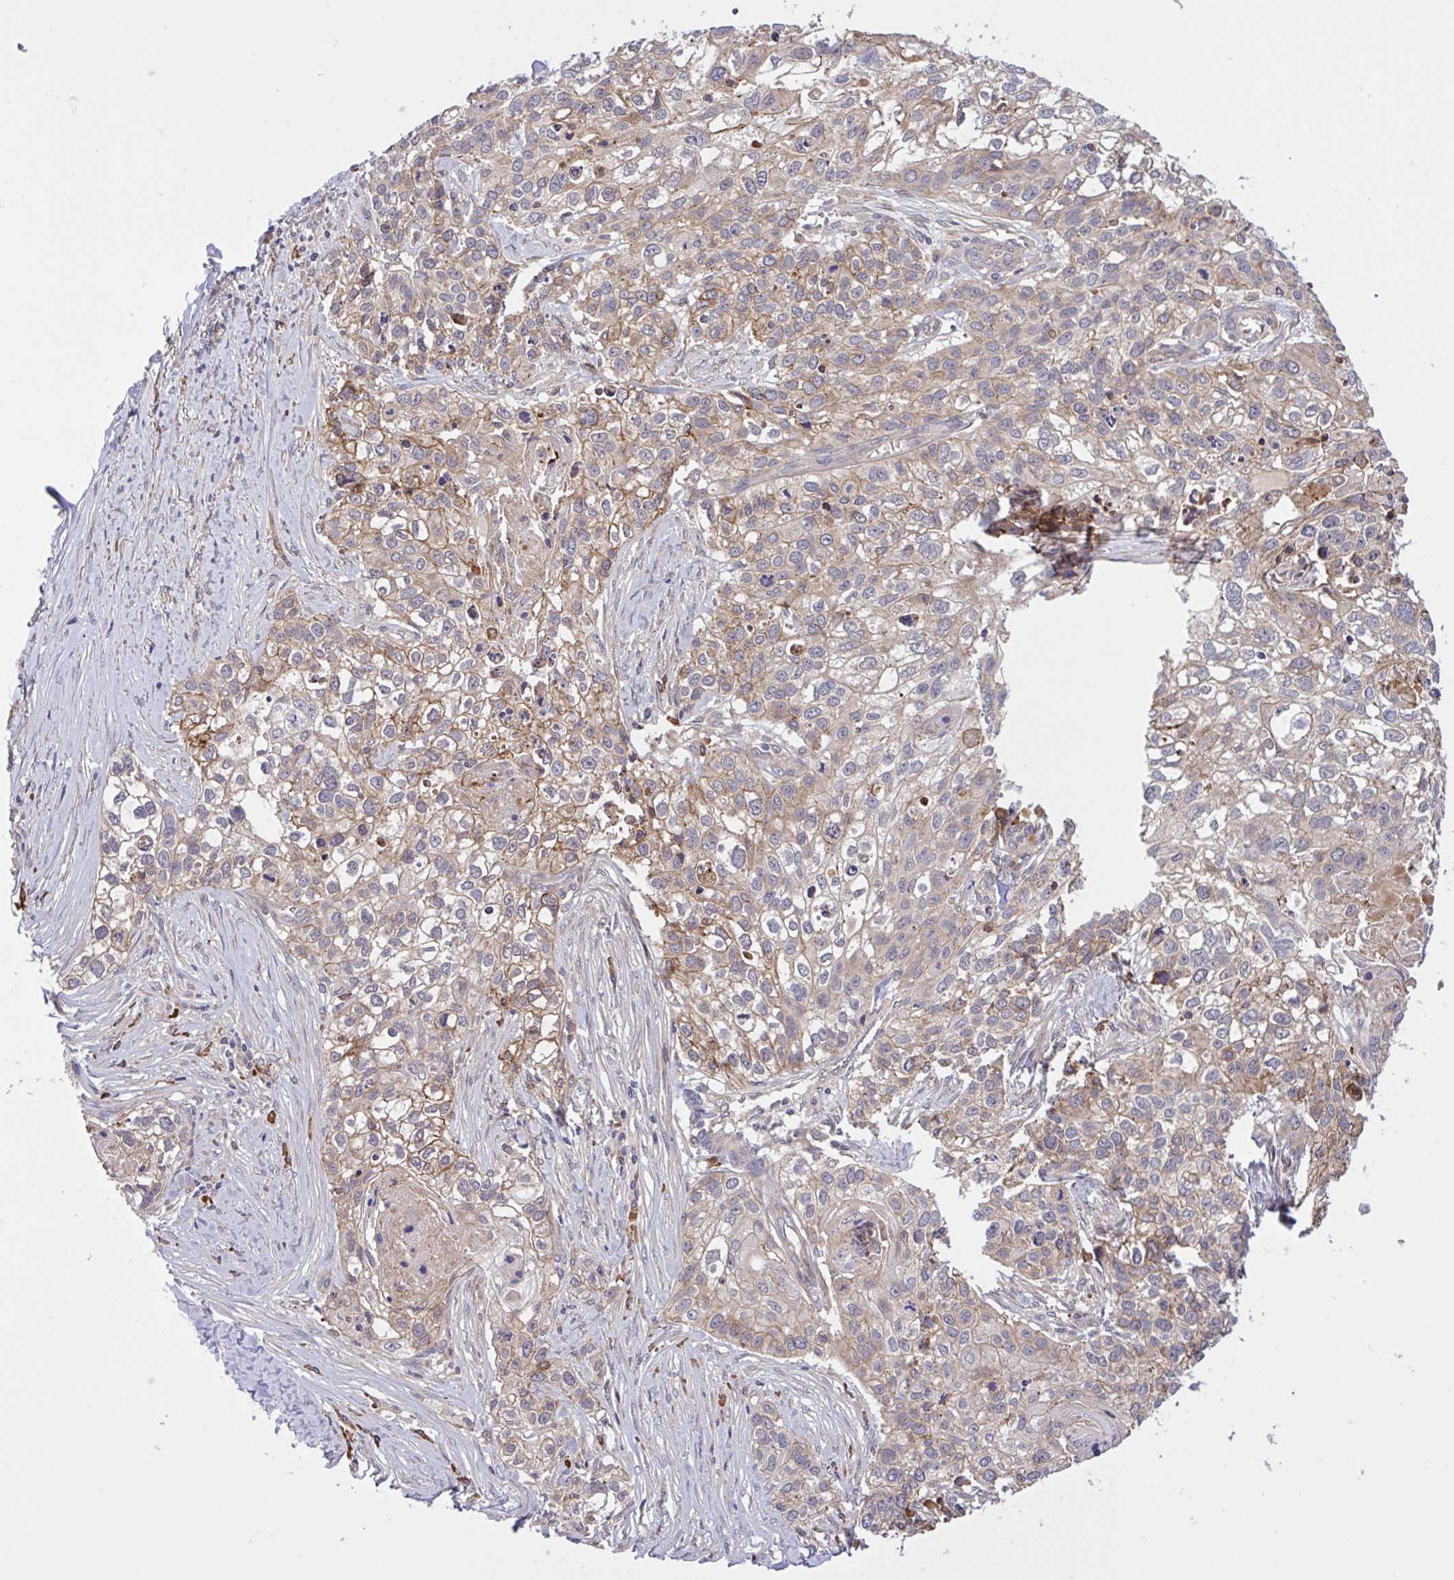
{"staining": {"intensity": "weak", "quantity": "25%-75%", "location": "cytoplasmic/membranous"}, "tissue": "lung cancer", "cell_type": "Tumor cells", "image_type": "cancer", "snomed": [{"axis": "morphology", "description": "Squamous cell carcinoma, NOS"}, {"axis": "topography", "description": "Lung"}], "caption": "IHC histopathology image of lung squamous cell carcinoma stained for a protein (brown), which demonstrates low levels of weak cytoplasmic/membranous staining in about 25%-75% of tumor cells.", "gene": "INTS10", "patient": {"sex": "male", "age": 74}}